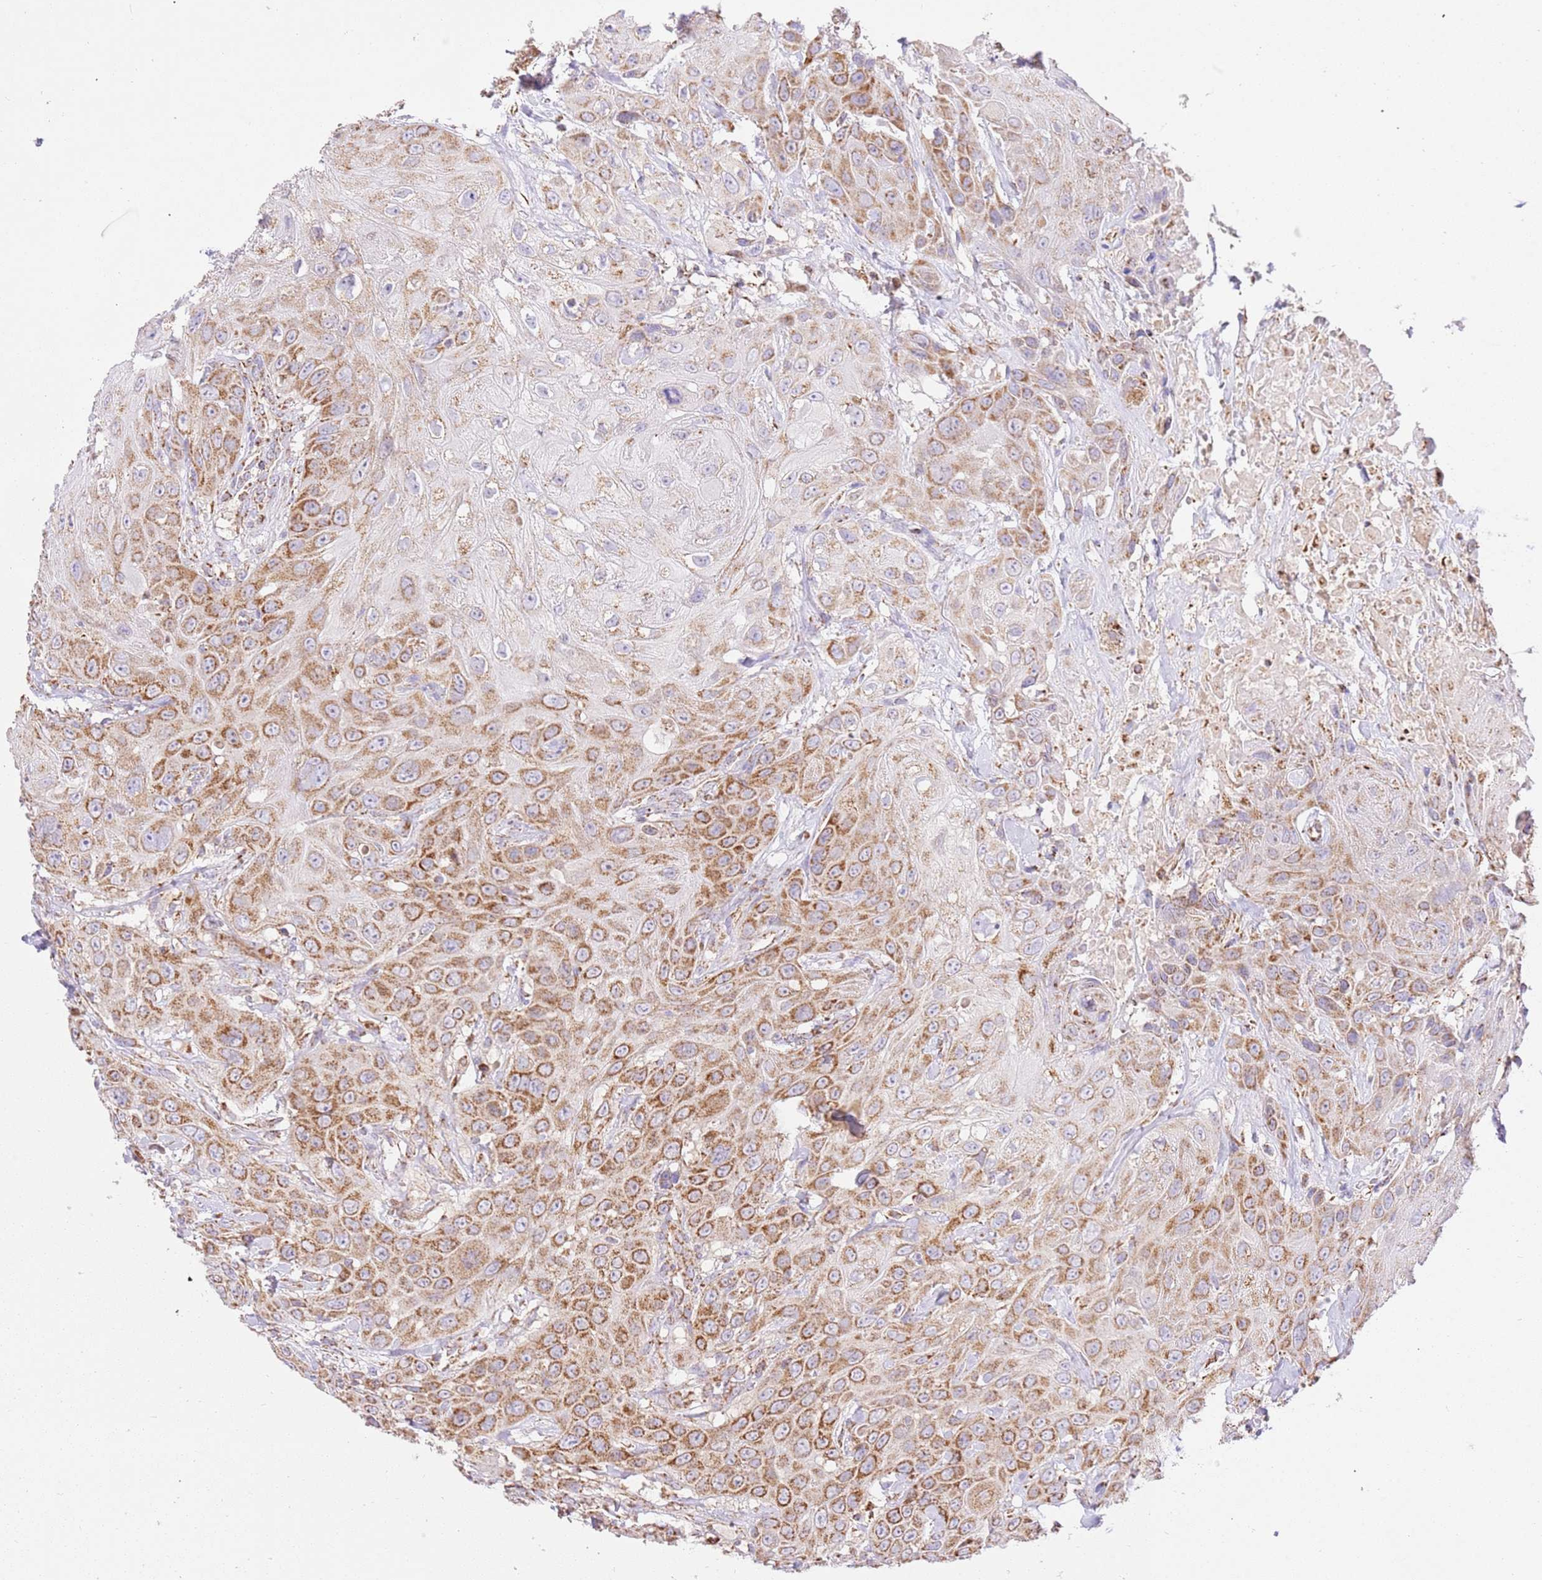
{"staining": {"intensity": "strong", "quantity": ">75%", "location": "cytoplasmic/membranous"}, "tissue": "head and neck cancer", "cell_type": "Tumor cells", "image_type": "cancer", "snomed": [{"axis": "morphology", "description": "Squamous cell carcinoma, NOS"}, {"axis": "topography", "description": "Head-Neck"}], "caption": "Brown immunohistochemical staining in human squamous cell carcinoma (head and neck) reveals strong cytoplasmic/membranous expression in about >75% of tumor cells.", "gene": "ZBTB39", "patient": {"sex": "male", "age": 81}}